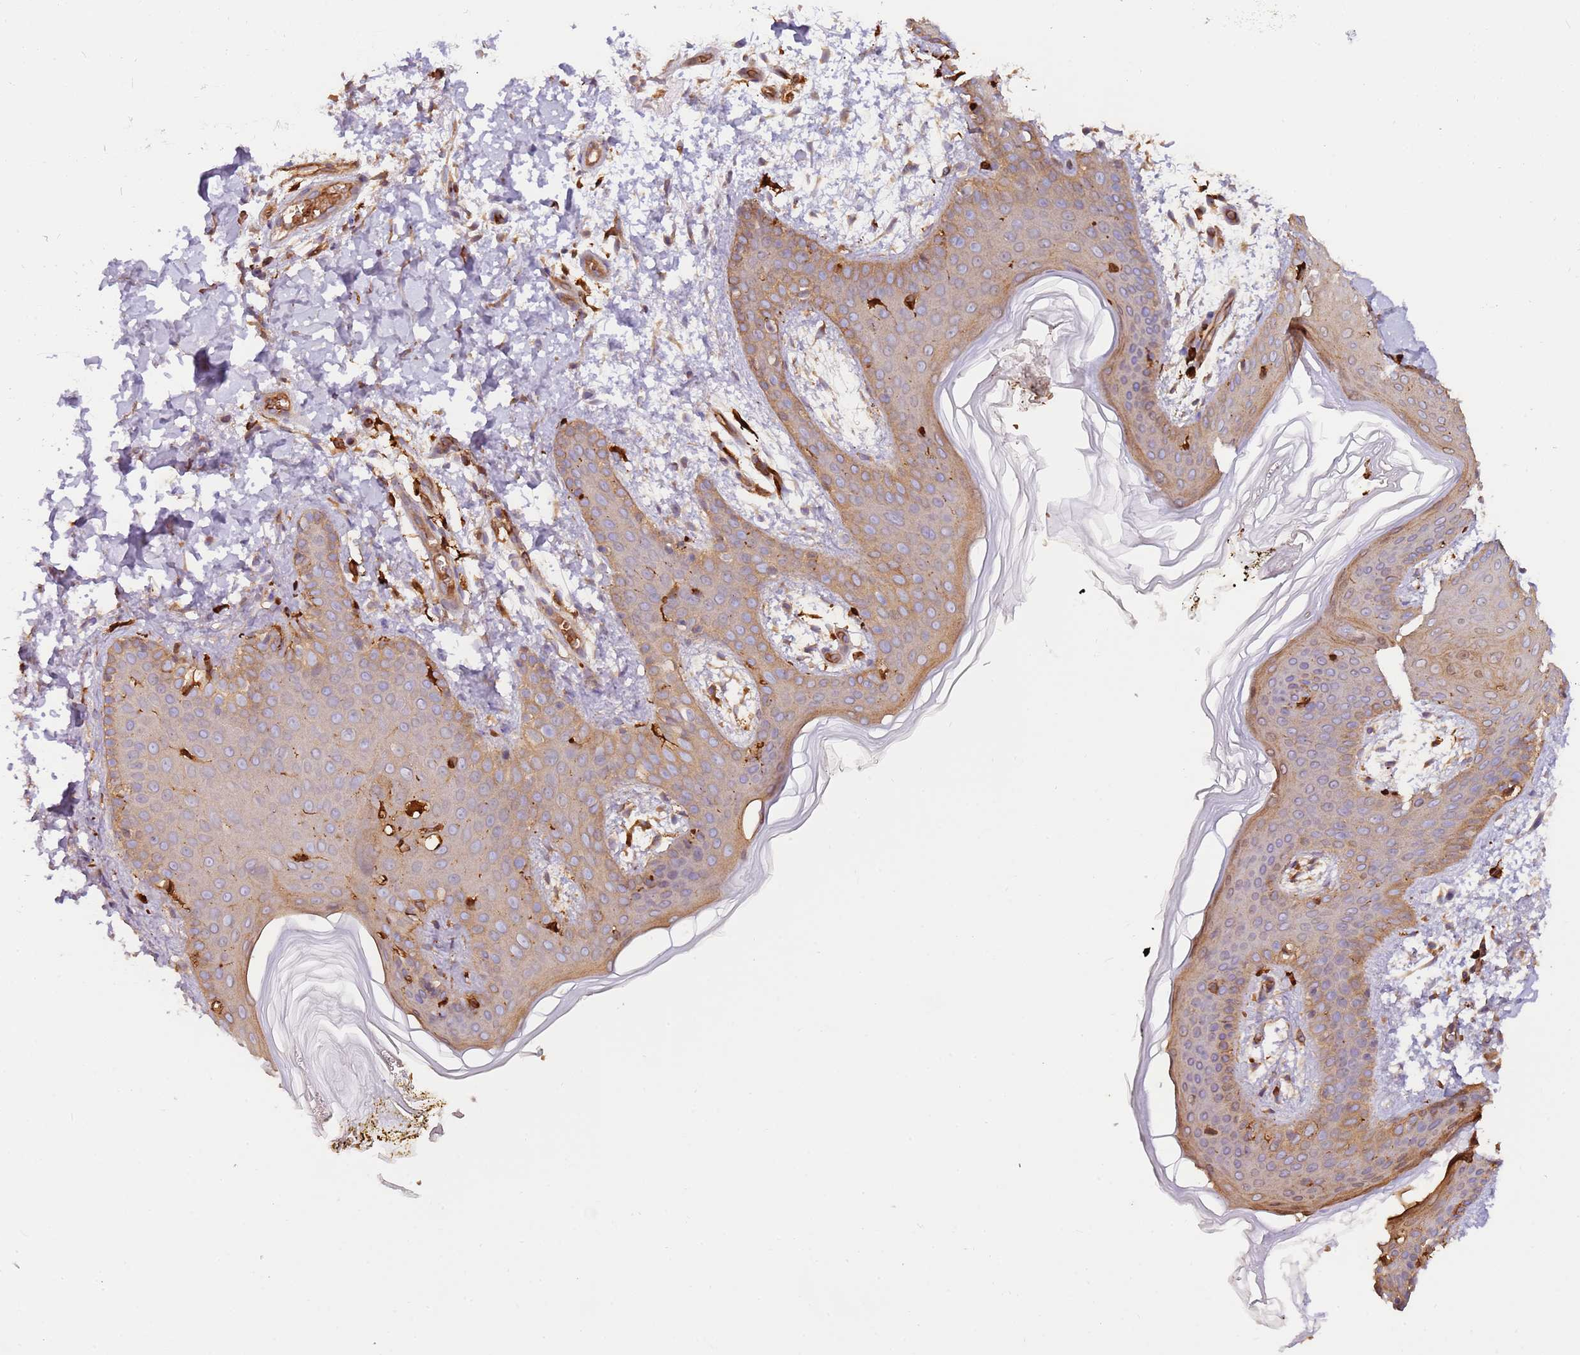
{"staining": {"intensity": "moderate", "quantity": ">75%", "location": "cytoplasmic/membranous"}, "tissue": "skin", "cell_type": "Fibroblasts", "image_type": "normal", "snomed": [{"axis": "morphology", "description": "Normal tissue, NOS"}, {"axis": "topography", "description": "Skin"}], "caption": "This histopathology image demonstrates normal skin stained with immunohistochemistry (IHC) to label a protein in brown. The cytoplasmic/membranous of fibroblasts show moderate positivity for the protein. Nuclei are counter-stained blue.", "gene": "OR6P1", "patient": {"sex": "male", "age": 36}}